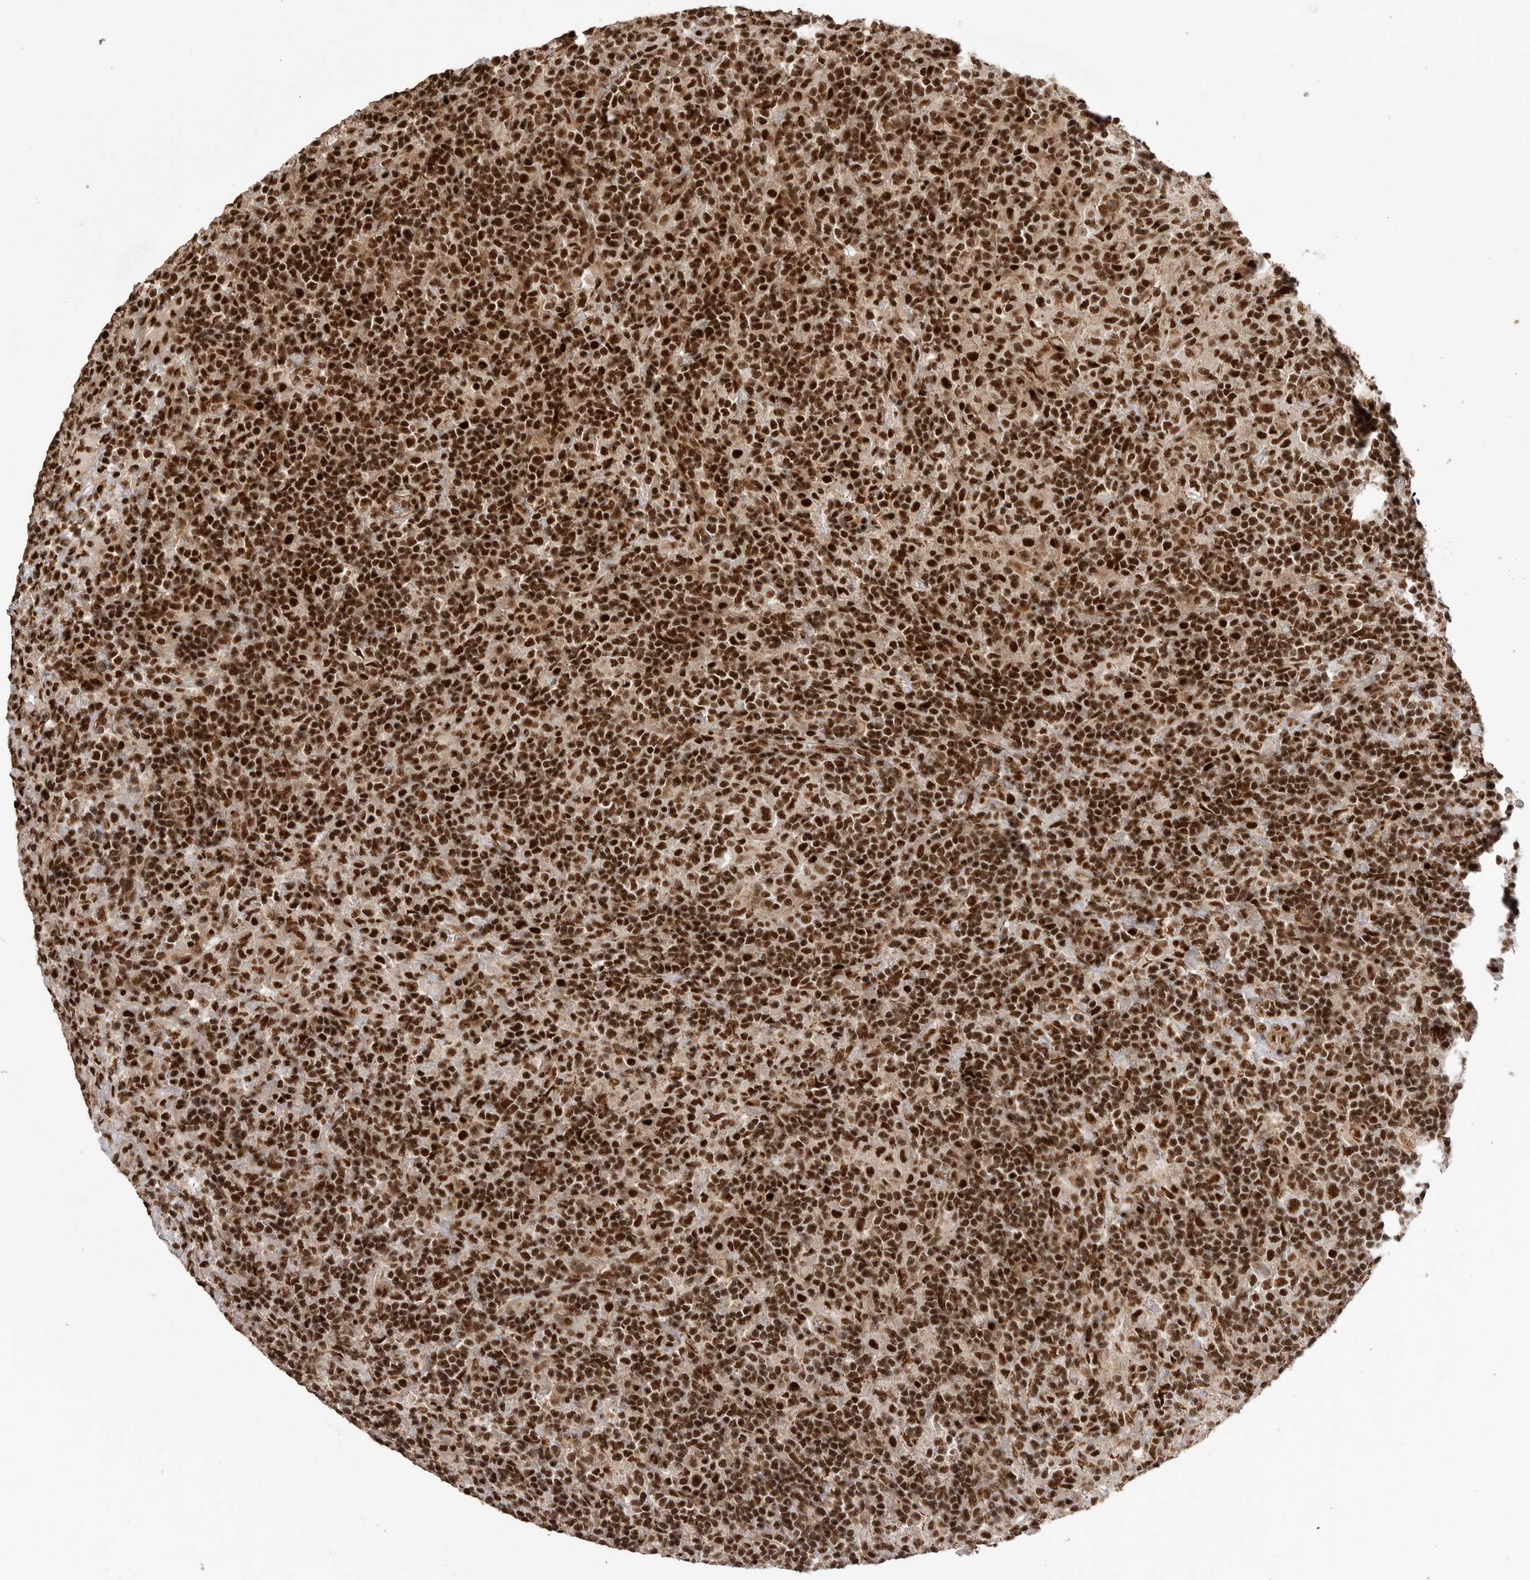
{"staining": {"intensity": "strong", "quantity": ">75%", "location": "nuclear"}, "tissue": "lymphoma", "cell_type": "Tumor cells", "image_type": "cancer", "snomed": [{"axis": "morphology", "description": "Hodgkin's disease, NOS"}, {"axis": "topography", "description": "Lymph node"}], "caption": "A high amount of strong nuclear staining is present in approximately >75% of tumor cells in lymphoma tissue.", "gene": "PPP1R8", "patient": {"sex": "male", "age": 70}}